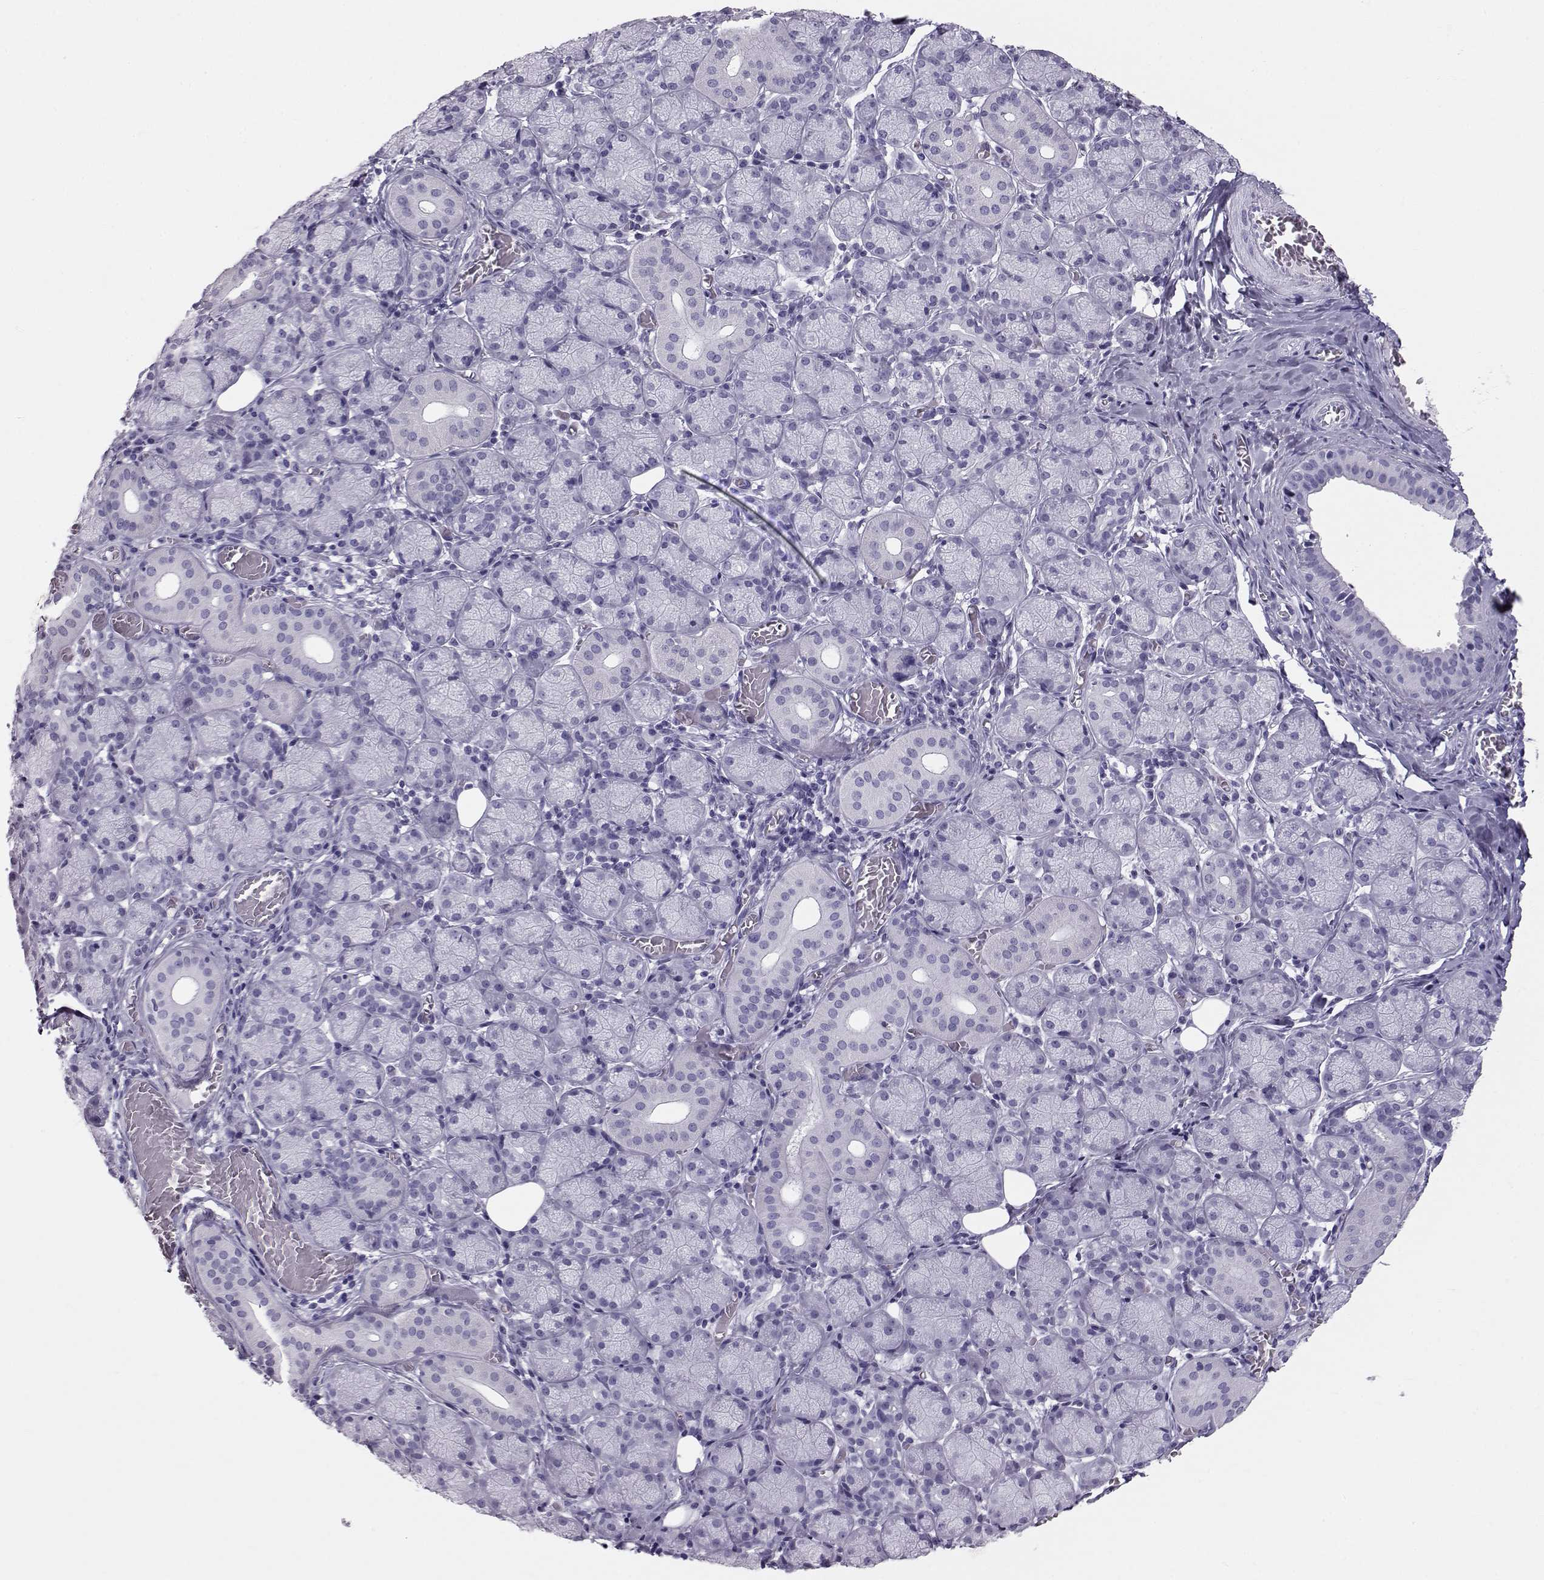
{"staining": {"intensity": "negative", "quantity": "none", "location": "none"}, "tissue": "salivary gland", "cell_type": "Glandular cells", "image_type": "normal", "snomed": [{"axis": "morphology", "description": "Normal tissue, NOS"}, {"axis": "topography", "description": "Salivary gland"}, {"axis": "topography", "description": "Peripheral nerve tissue"}], "caption": "High power microscopy photomicrograph of an immunohistochemistry (IHC) image of unremarkable salivary gland, revealing no significant staining in glandular cells. (DAB (3,3'-diaminobenzidine) immunohistochemistry with hematoxylin counter stain).", "gene": "RD3", "patient": {"sex": "female", "age": 24}}